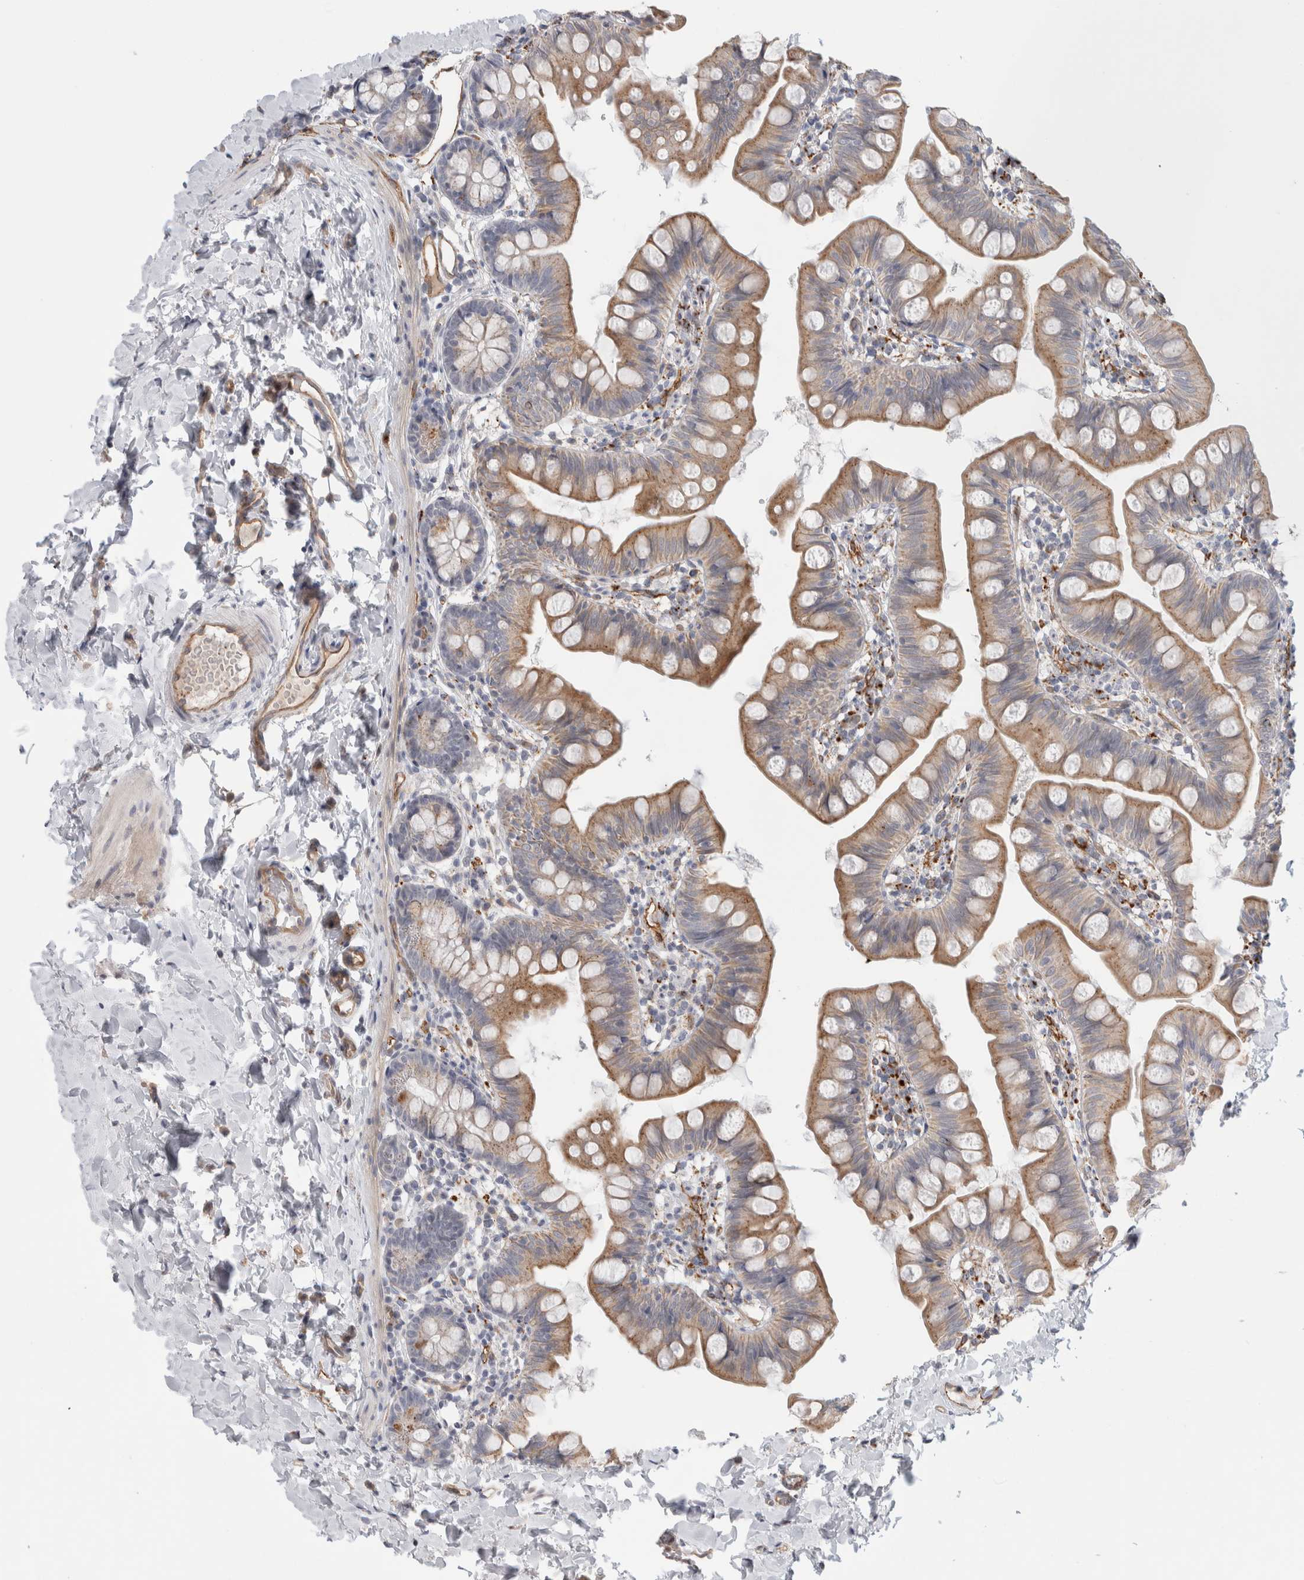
{"staining": {"intensity": "moderate", "quantity": ">75%", "location": "cytoplasmic/membranous"}, "tissue": "small intestine", "cell_type": "Glandular cells", "image_type": "normal", "snomed": [{"axis": "morphology", "description": "Normal tissue, NOS"}, {"axis": "topography", "description": "Small intestine"}], "caption": "Protein analysis of benign small intestine shows moderate cytoplasmic/membranous staining in about >75% of glandular cells.", "gene": "ANKMY1", "patient": {"sex": "male", "age": 7}}